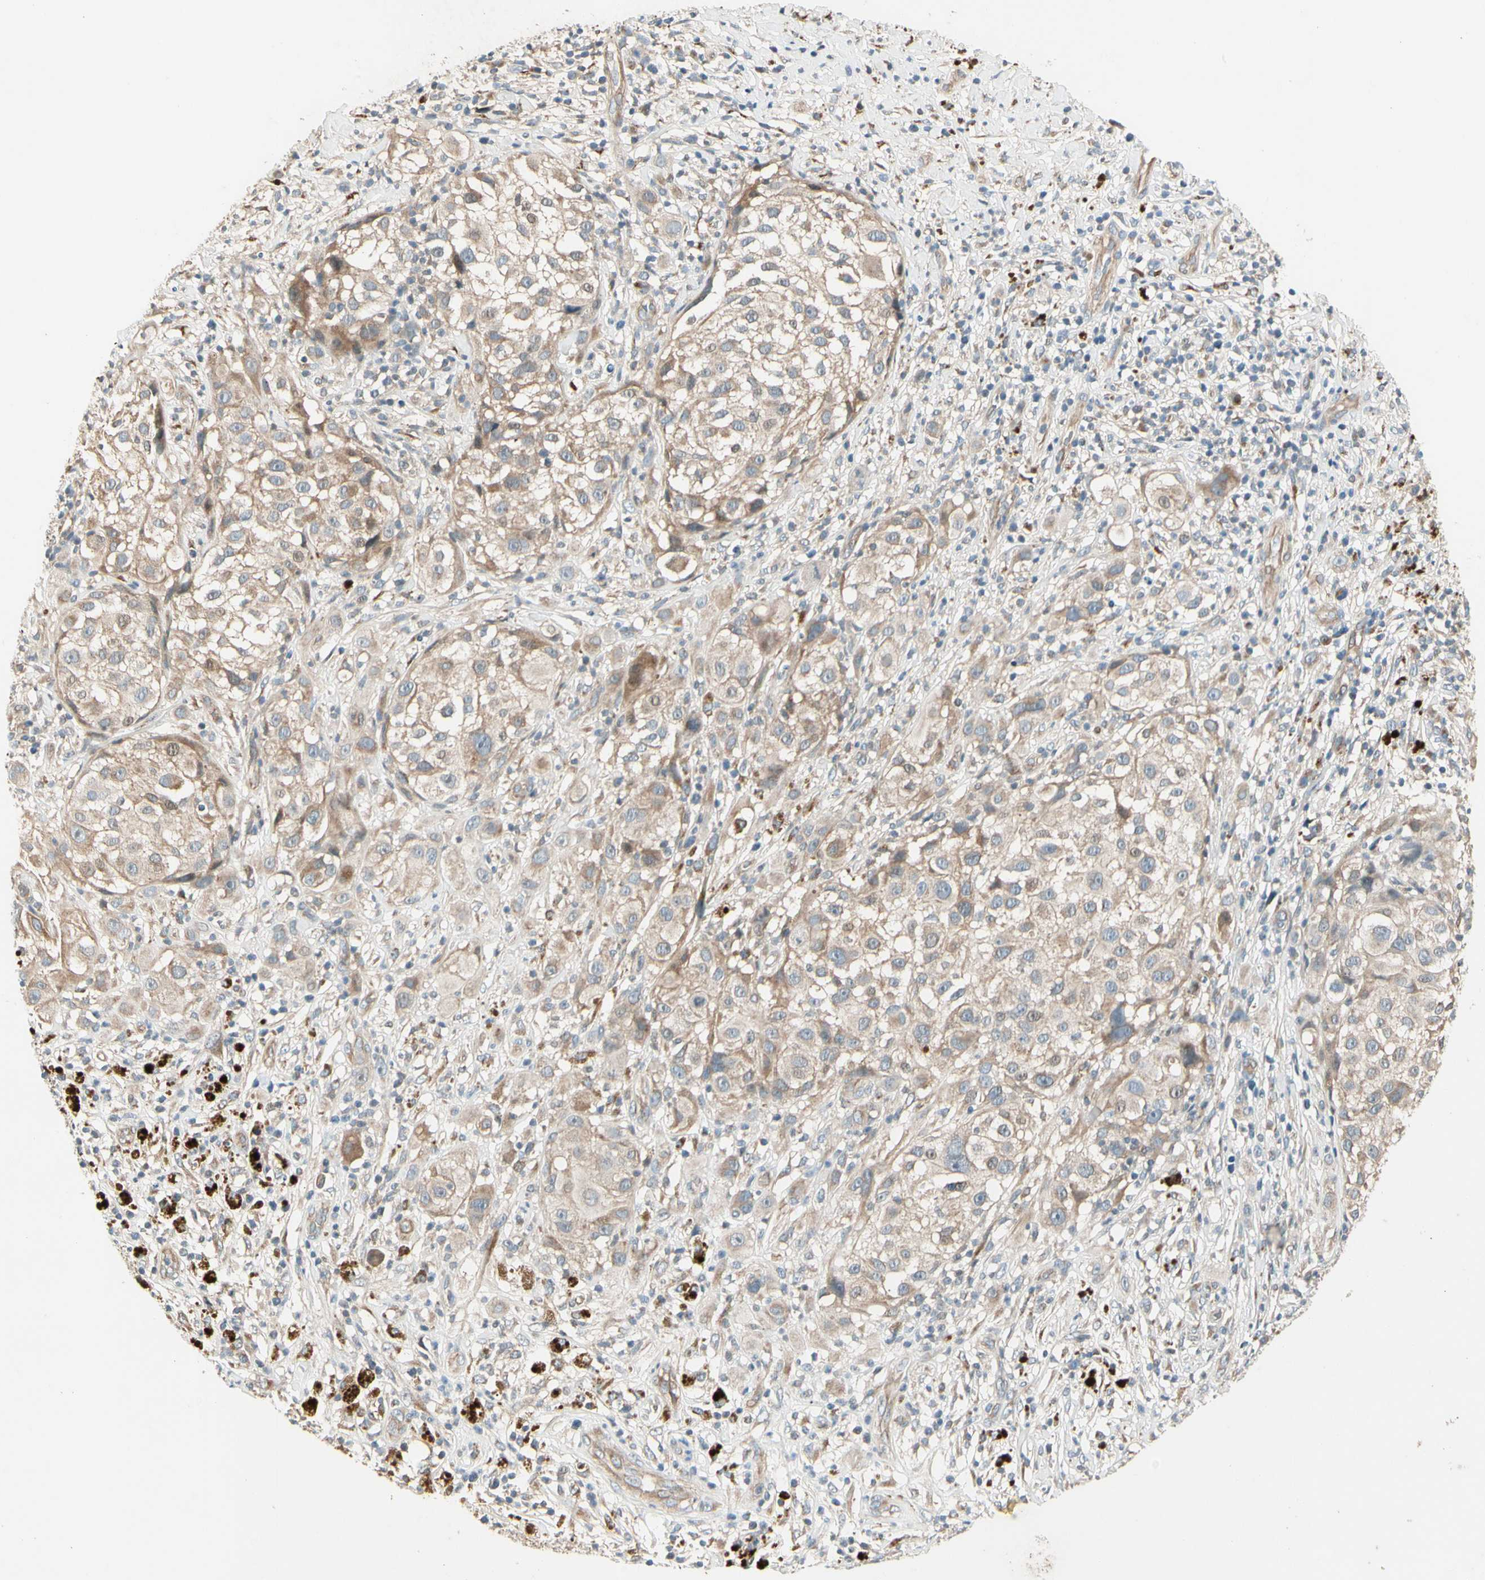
{"staining": {"intensity": "moderate", "quantity": ">75%", "location": "cytoplasmic/membranous"}, "tissue": "melanoma", "cell_type": "Tumor cells", "image_type": "cancer", "snomed": [{"axis": "morphology", "description": "Necrosis, NOS"}, {"axis": "morphology", "description": "Malignant melanoma, NOS"}, {"axis": "topography", "description": "Skin"}], "caption": "Protein analysis of melanoma tissue displays moderate cytoplasmic/membranous positivity in approximately >75% of tumor cells.", "gene": "ABCA3", "patient": {"sex": "female", "age": 87}}